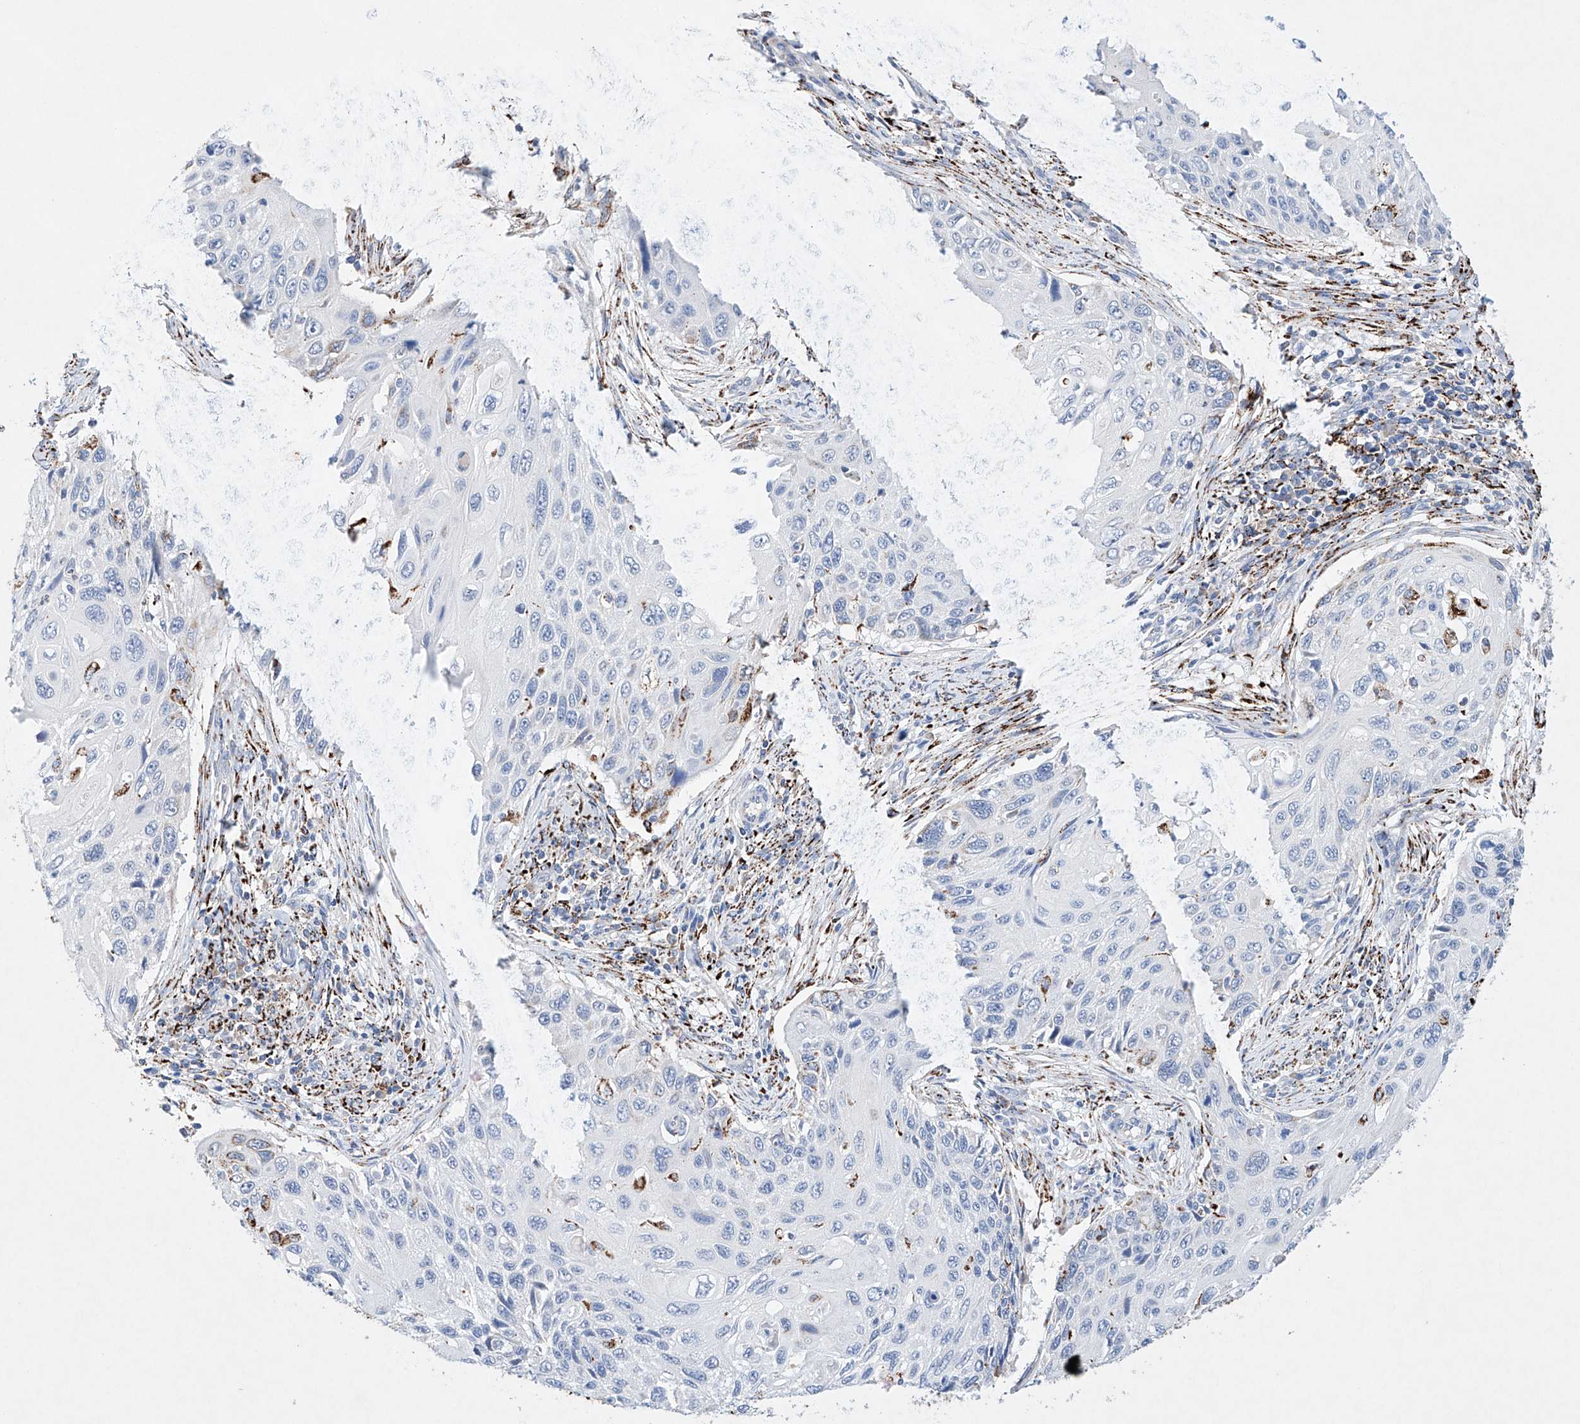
{"staining": {"intensity": "negative", "quantity": "none", "location": "none"}, "tissue": "cervical cancer", "cell_type": "Tumor cells", "image_type": "cancer", "snomed": [{"axis": "morphology", "description": "Squamous cell carcinoma, NOS"}, {"axis": "topography", "description": "Cervix"}], "caption": "This histopathology image is of cervical cancer (squamous cell carcinoma) stained with IHC to label a protein in brown with the nuclei are counter-stained blue. There is no positivity in tumor cells.", "gene": "NRROS", "patient": {"sex": "female", "age": 70}}